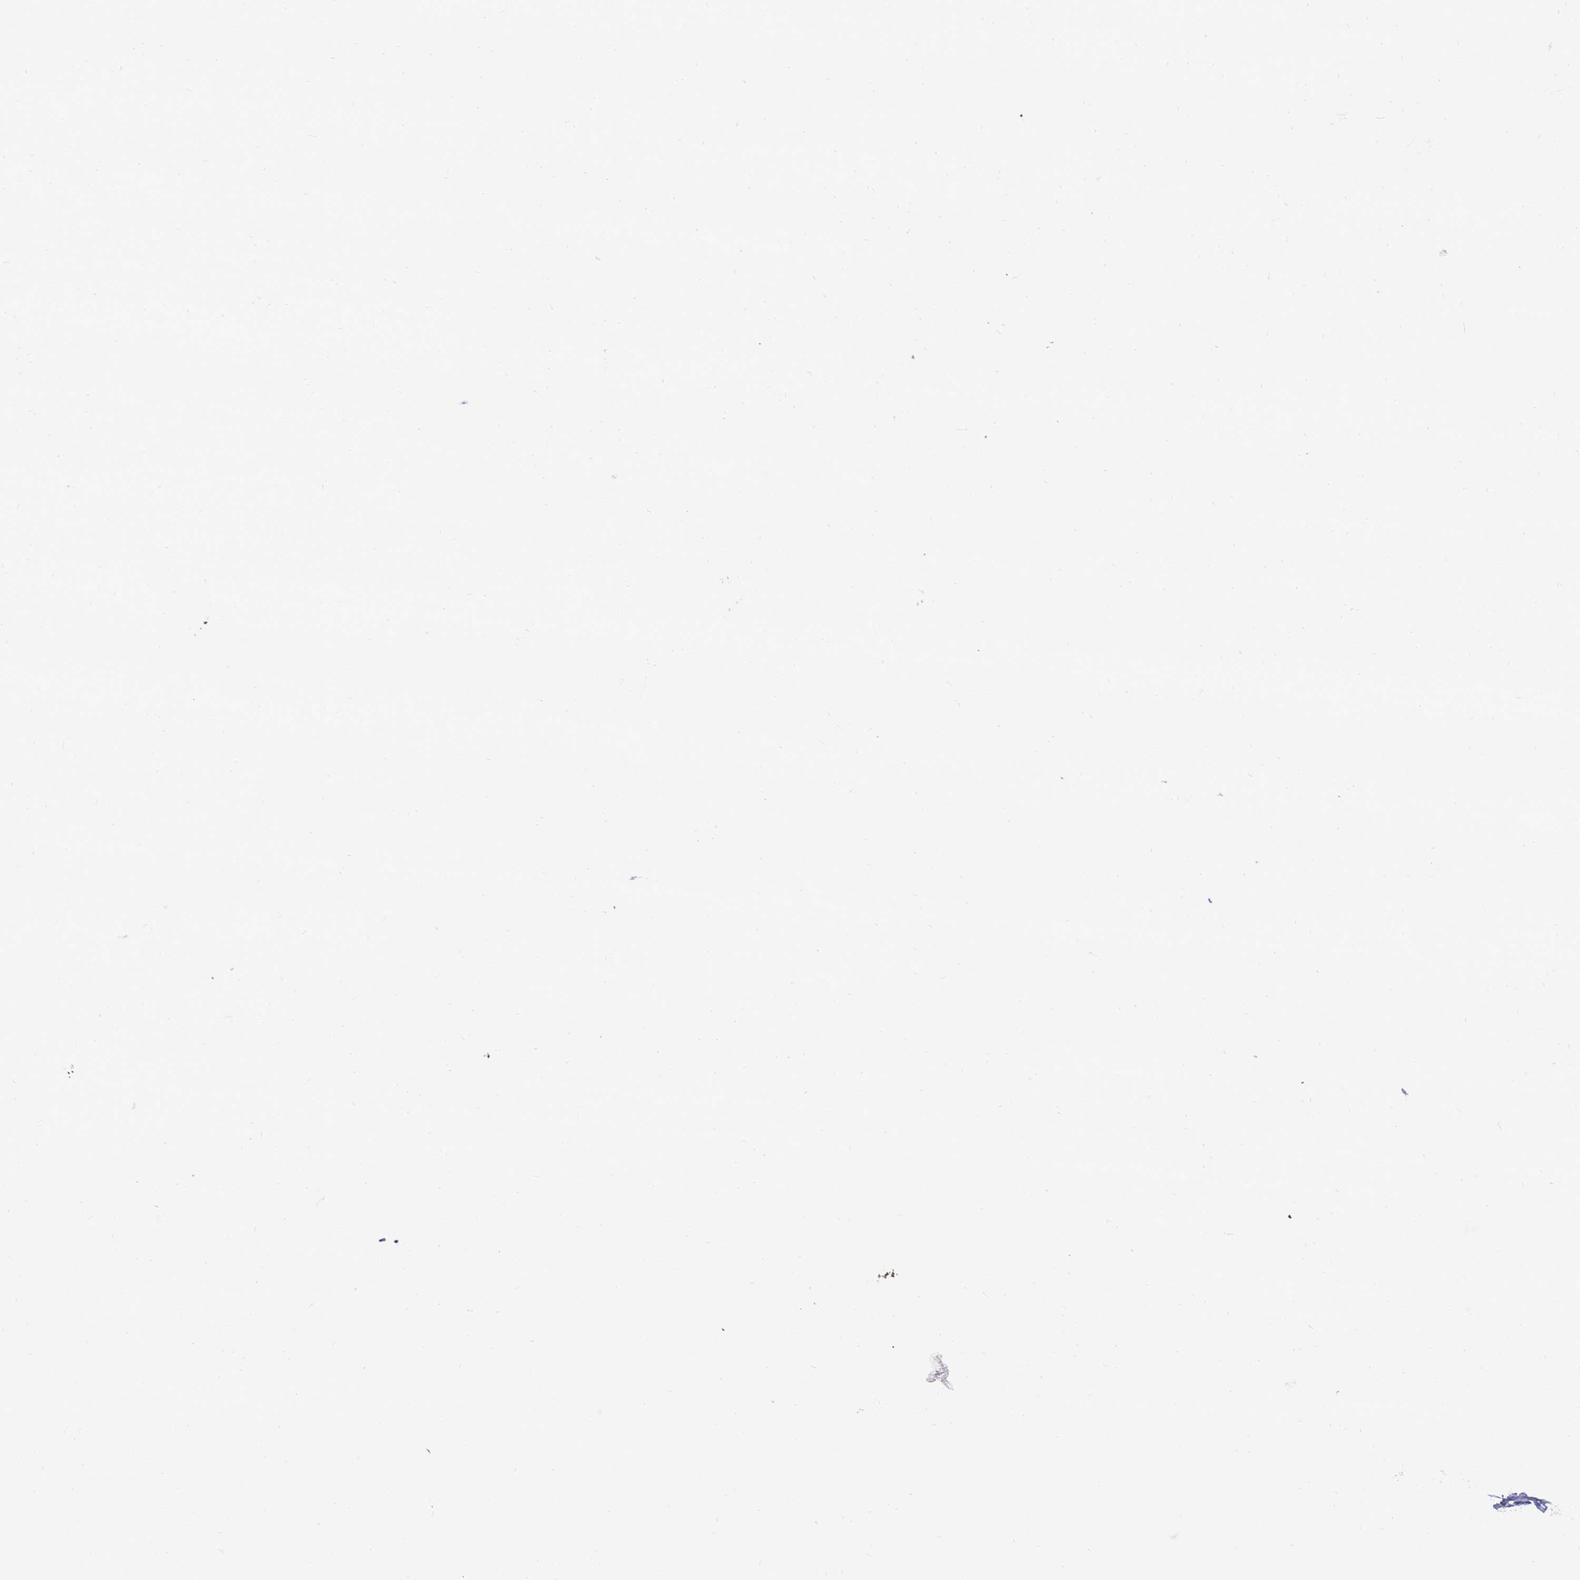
{"staining": {"intensity": "strong", "quantity": "25%-75%", "location": "cytoplasmic/membranous"}, "tissue": "skeletal muscle", "cell_type": "Myocytes", "image_type": "normal", "snomed": [{"axis": "morphology", "description": "Normal tissue, NOS"}, {"axis": "topography", "description": "Skeletal muscle"}, {"axis": "topography", "description": "Parathyroid gland"}], "caption": "Skeletal muscle stained with DAB (3,3'-diaminobenzidine) immunohistochemistry shows high levels of strong cytoplasmic/membranous staining in about 25%-75% of myocytes. The staining was performed using DAB to visualize the protein expression in brown, while the nuclei were stained in blue with hematoxylin (Magnification: 20x).", "gene": "TRAPPC4", "patient": {"sex": "female", "age": 37}}